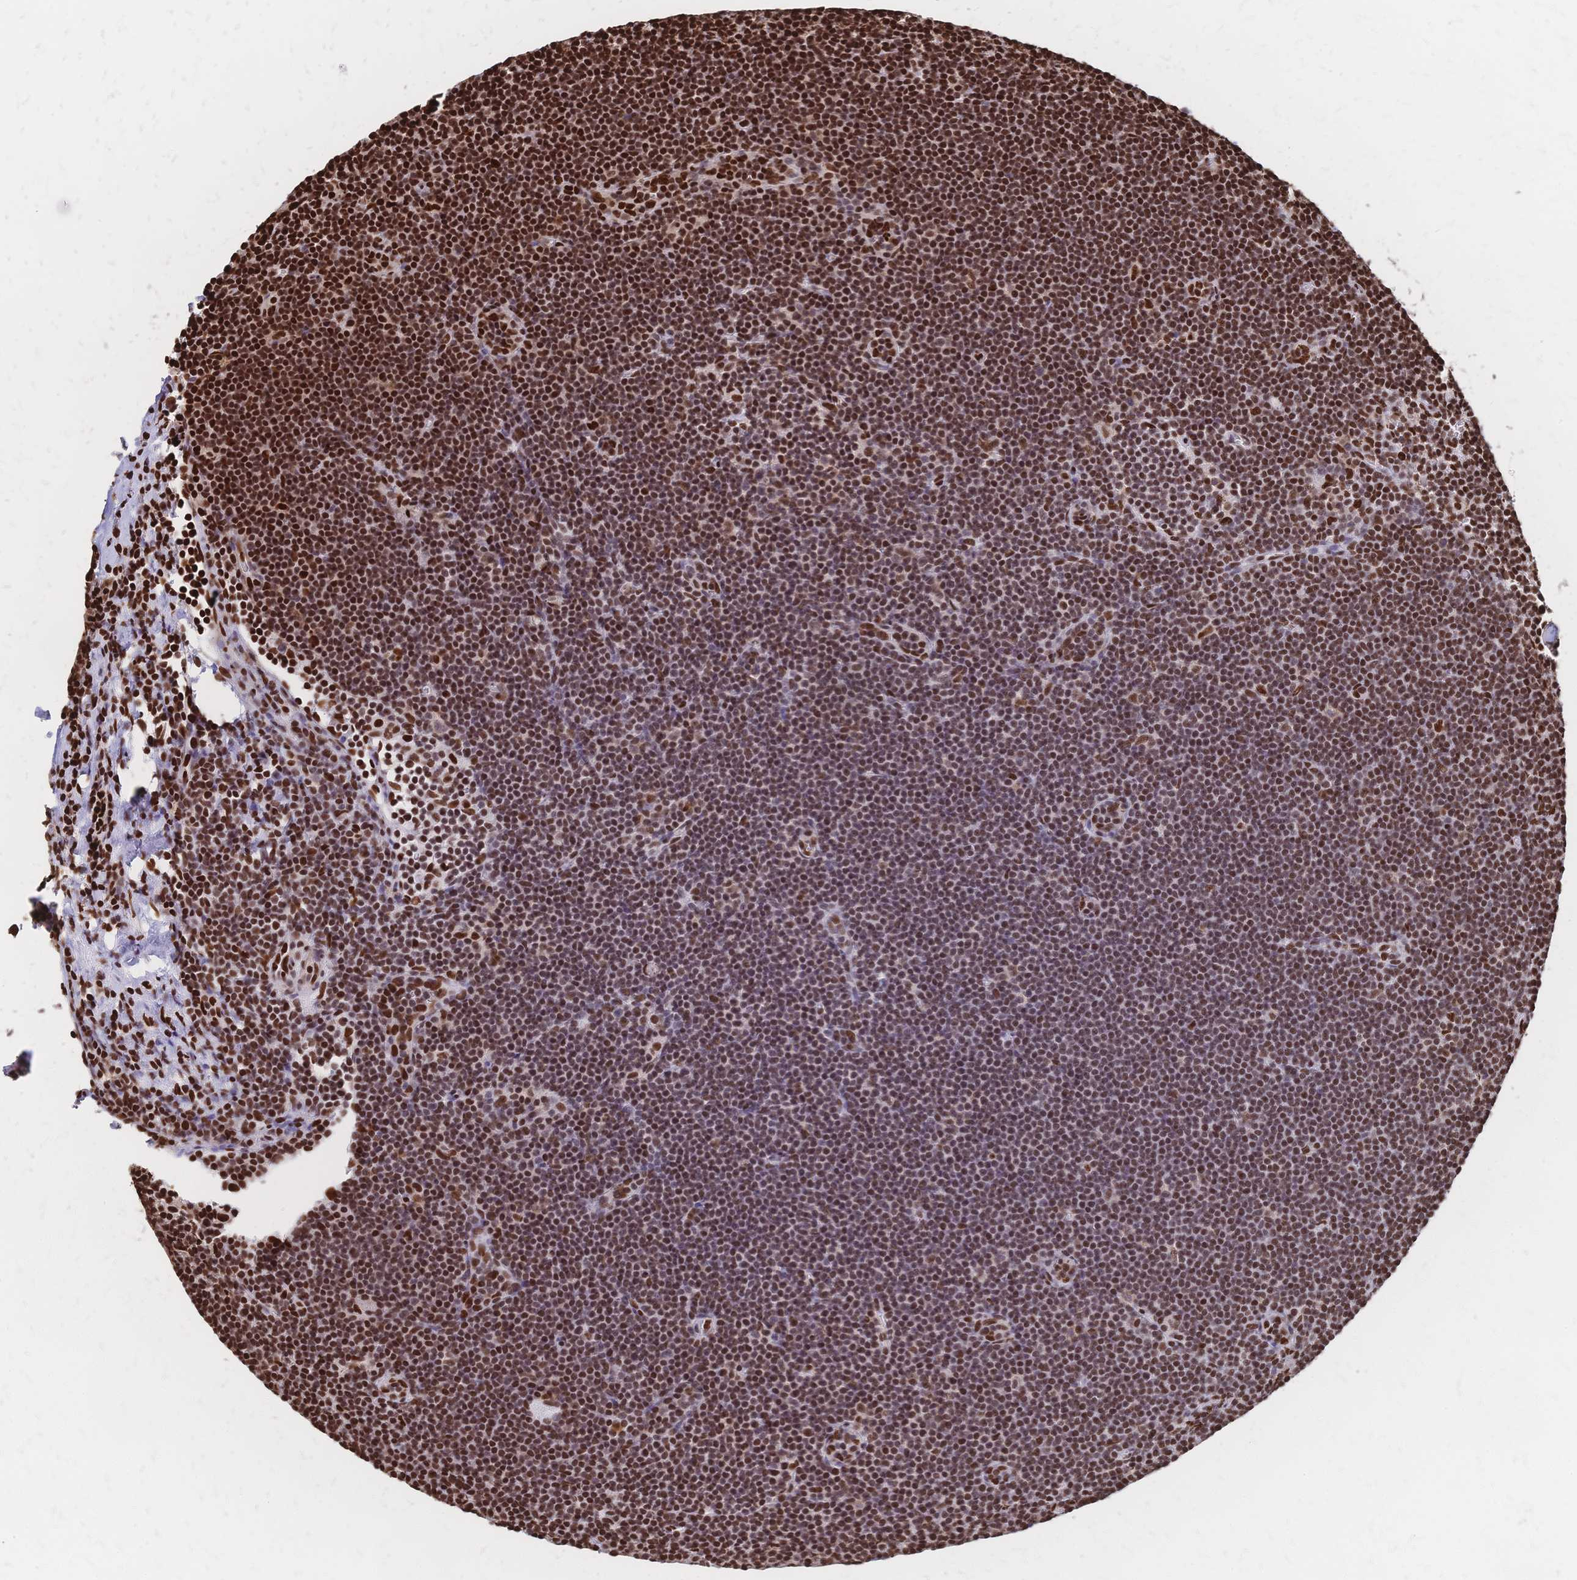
{"staining": {"intensity": "strong", "quantity": "25%-75%", "location": "nuclear"}, "tissue": "lymphoma", "cell_type": "Tumor cells", "image_type": "cancer", "snomed": [{"axis": "morphology", "description": "Malignant lymphoma, non-Hodgkin's type, Low grade"}, {"axis": "topography", "description": "Lymph node"}], "caption": "This is a micrograph of immunohistochemistry (IHC) staining of lymphoma, which shows strong expression in the nuclear of tumor cells.", "gene": "HDGF", "patient": {"sex": "female", "age": 73}}